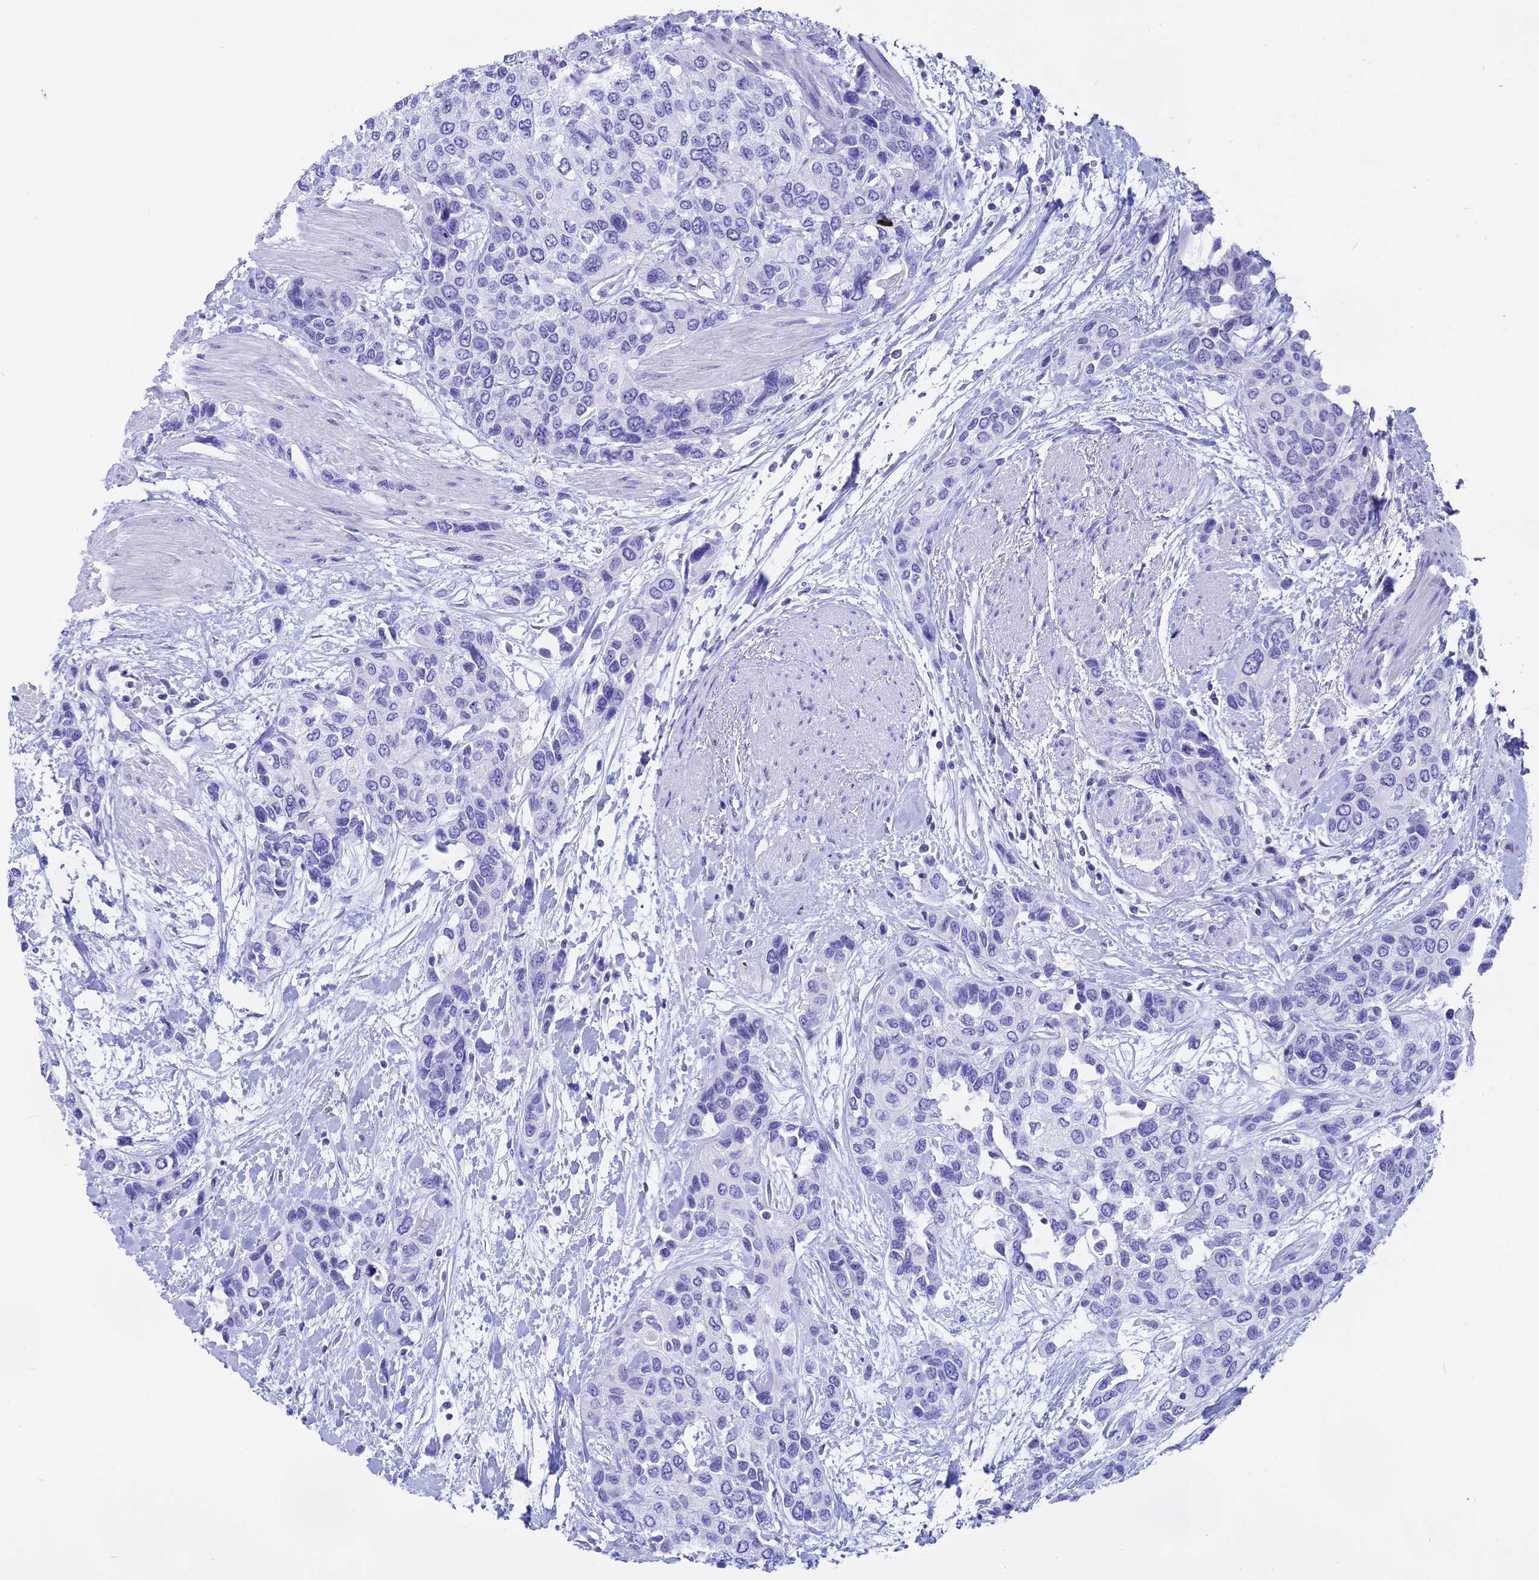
{"staining": {"intensity": "negative", "quantity": "none", "location": "none"}, "tissue": "urothelial cancer", "cell_type": "Tumor cells", "image_type": "cancer", "snomed": [{"axis": "morphology", "description": "Normal tissue, NOS"}, {"axis": "morphology", "description": "Urothelial carcinoma, High grade"}, {"axis": "topography", "description": "Vascular tissue"}, {"axis": "topography", "description": "Urinary bladder"}], "caption": "The micrograph shows no significant expression in tumor cells of urothelial cancer.", "gene": "ISCA1", "patient": {"sex": "female", "age": 56}}